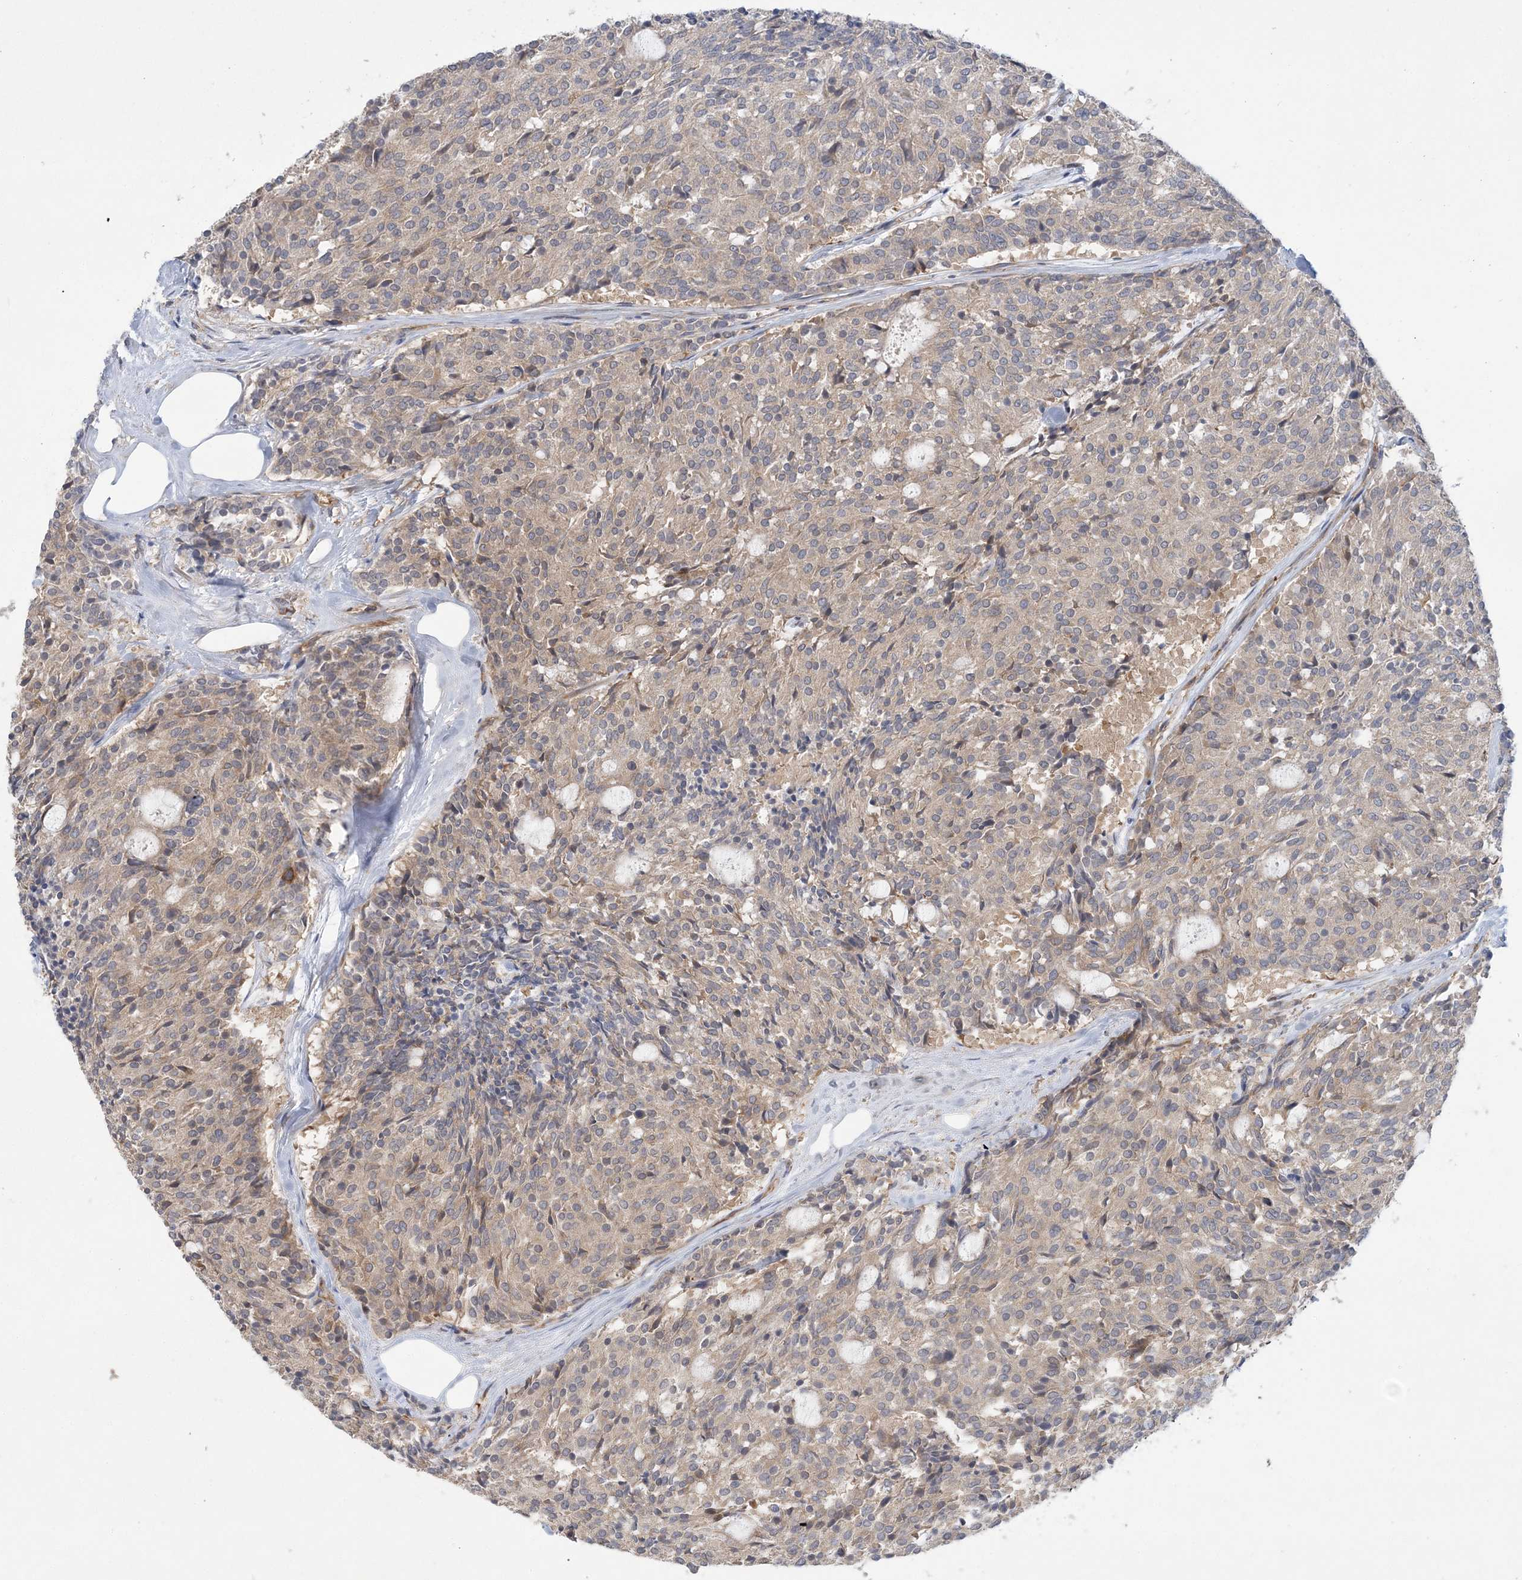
{"staining": {"intensity": "weak", "quantity": ">75%", "location": "cytoplasmic/membranous"}, "tissue": "carcinoid", "cell_type": "Tumor cells", "image_type": "cancer", "snomed": [{"axis": "morphology", "description": "Carcinoid, malignant, NOS"}, {"axis": "topography", "description": "Pancreas"}], "caption": "Tumor cells demonstrate weak cytoplasmic/membranous expression in approximately >75% of cells in carcinoid.", "gene": "MAP4K5", "patient": {"sex": "female", "age": 54}}